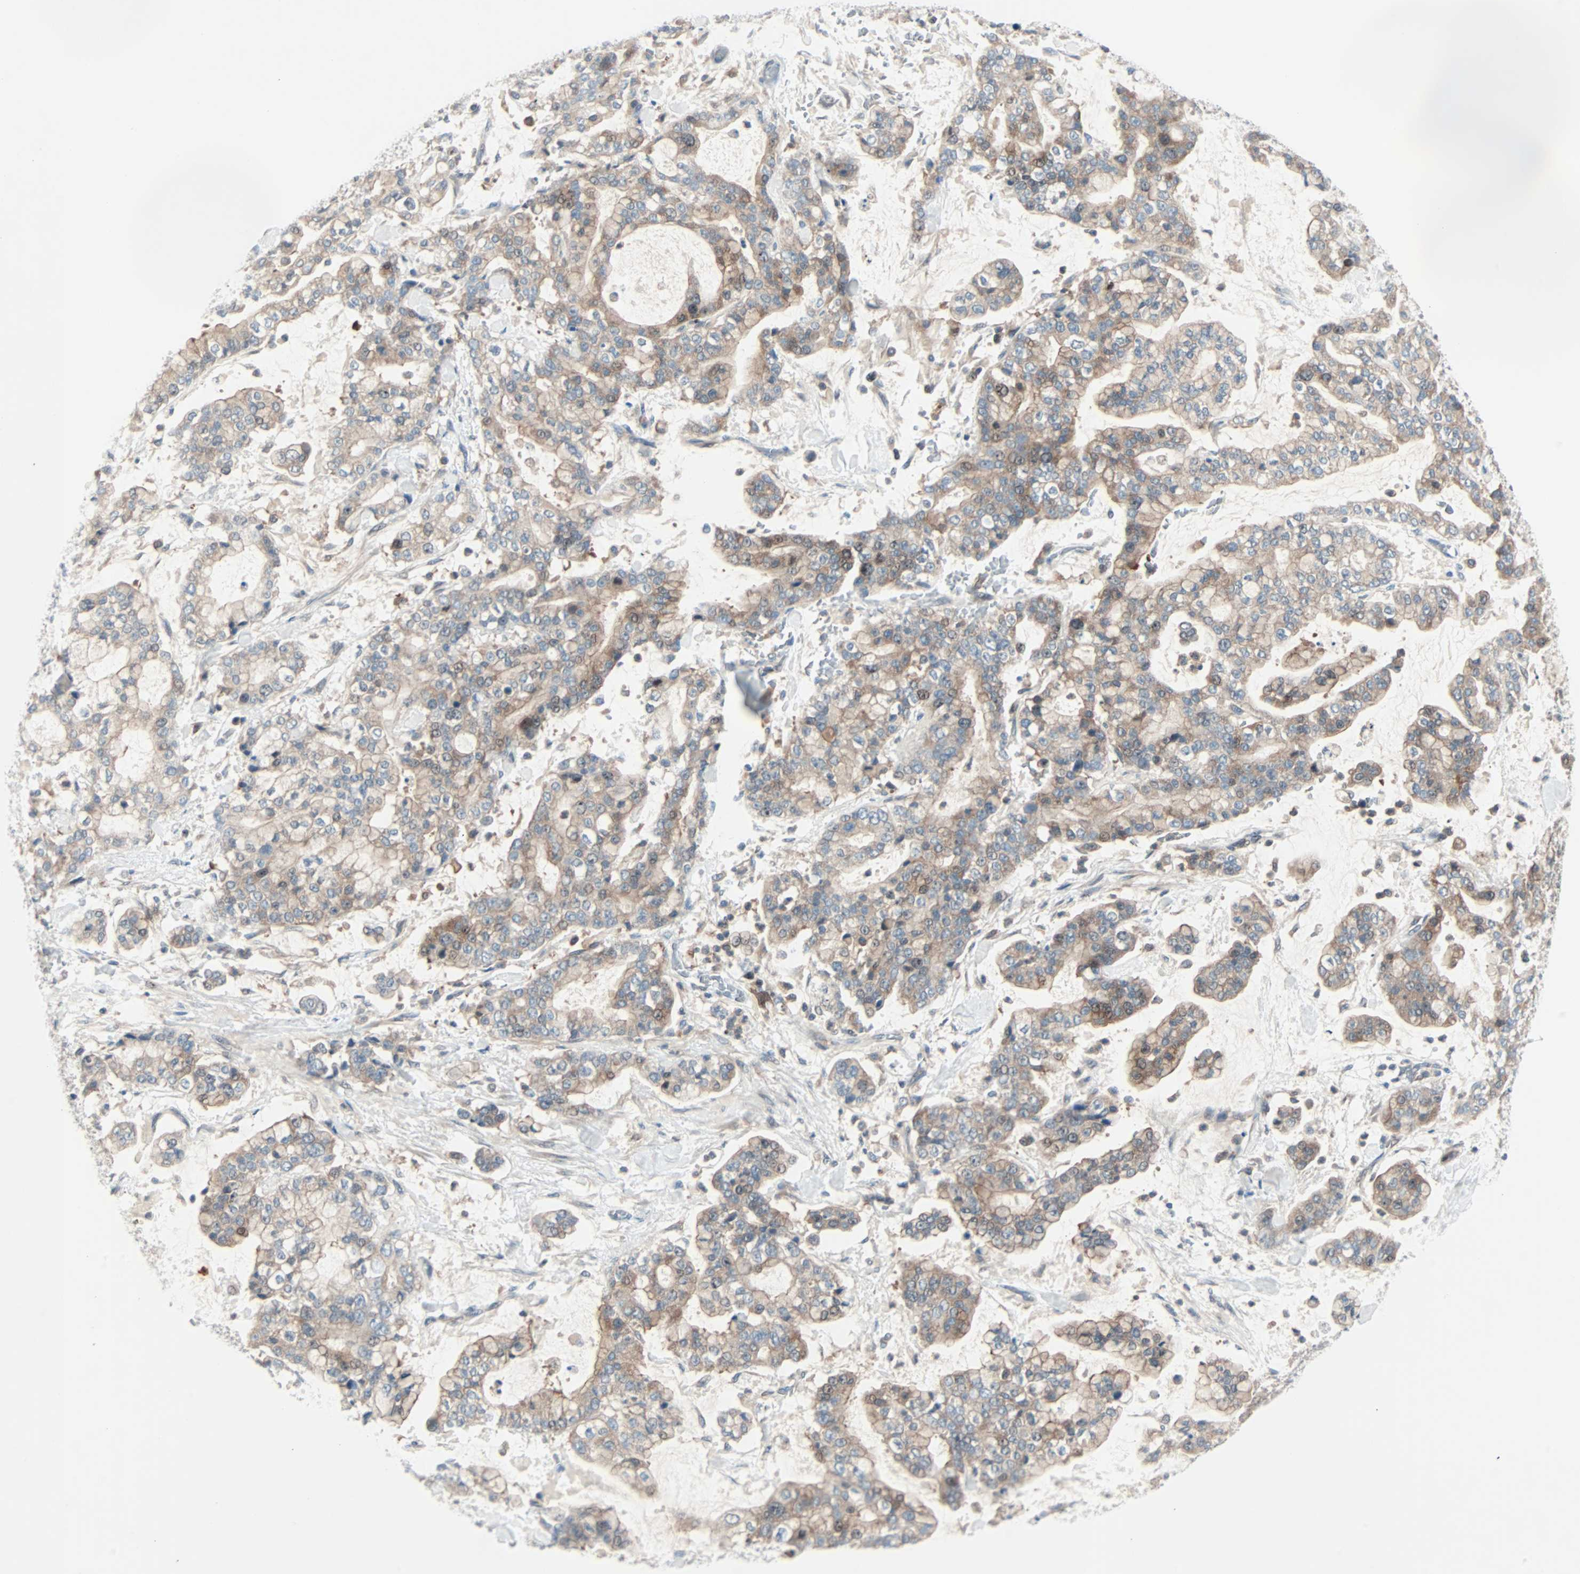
{"staining": {"intensity": "moderate", "quantity": ">75%", "location": "cytoplasmic/membranous"}, "tissue": "stomach cancer", "cell_type": "Tumor cells", "image_type": "cancer", "snomed": [{"axis": "morphology", "description": "Normal tissue, NOS"}, {"axis": "morphology", "description": "Adenocarcinoma, NOS"}, {"axis": "topography", "description": "Stomach, upper"}, {"axis": "topography", "description": "Stomach"}], "caption": "The image shows immunohistochemical staining of stomach adenocarcinoma. There is moderate cytoplasmic/membranous expression is identified in about >75% of tumor cells.", "gene": "SMIM8", "patient": {"sex": "male", "age": 76}}